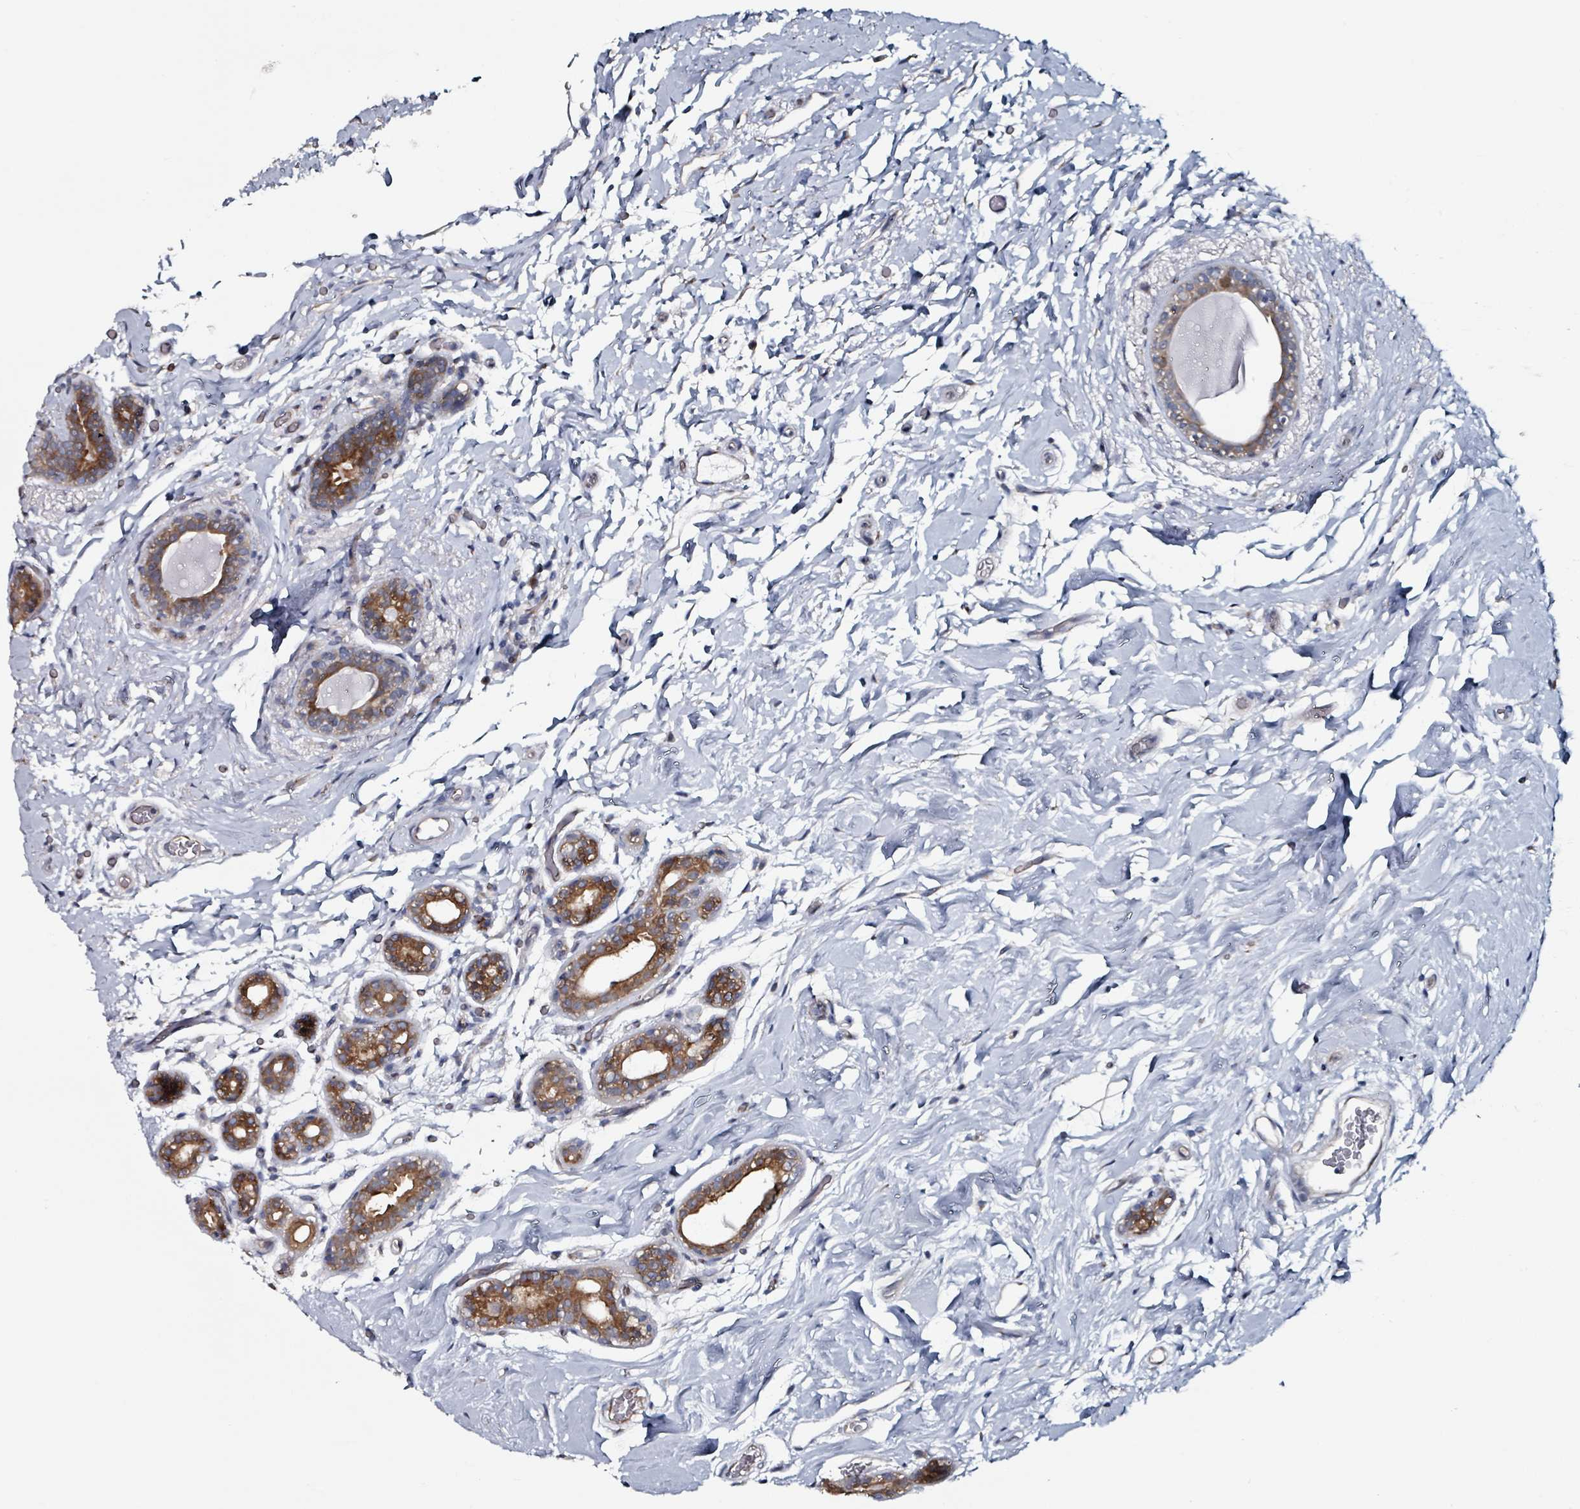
{"staining": {"intensity": "strong", "quantity": ">75%", "location": "cytoplasmic/membranous"}, "tissue": "breast cancer", "cell_type": "Tumor cells", "image_type": "cancer", "snomed": [{"axis": "morphology", "description": "Normal tissue, NOS"}, {"axis": "morphology", "description": "Duct carcinoma"}, {"axis": "topography", "description": "Breast"}], "caption": "Protein staining exhibits strong cytoplasmic/membranous expression in about >75% of tumor cells in breast cancer (invasive ductal carcinoma).", "gene": "B3GAT3", "patient": {"sex": "female", "age": 62}}